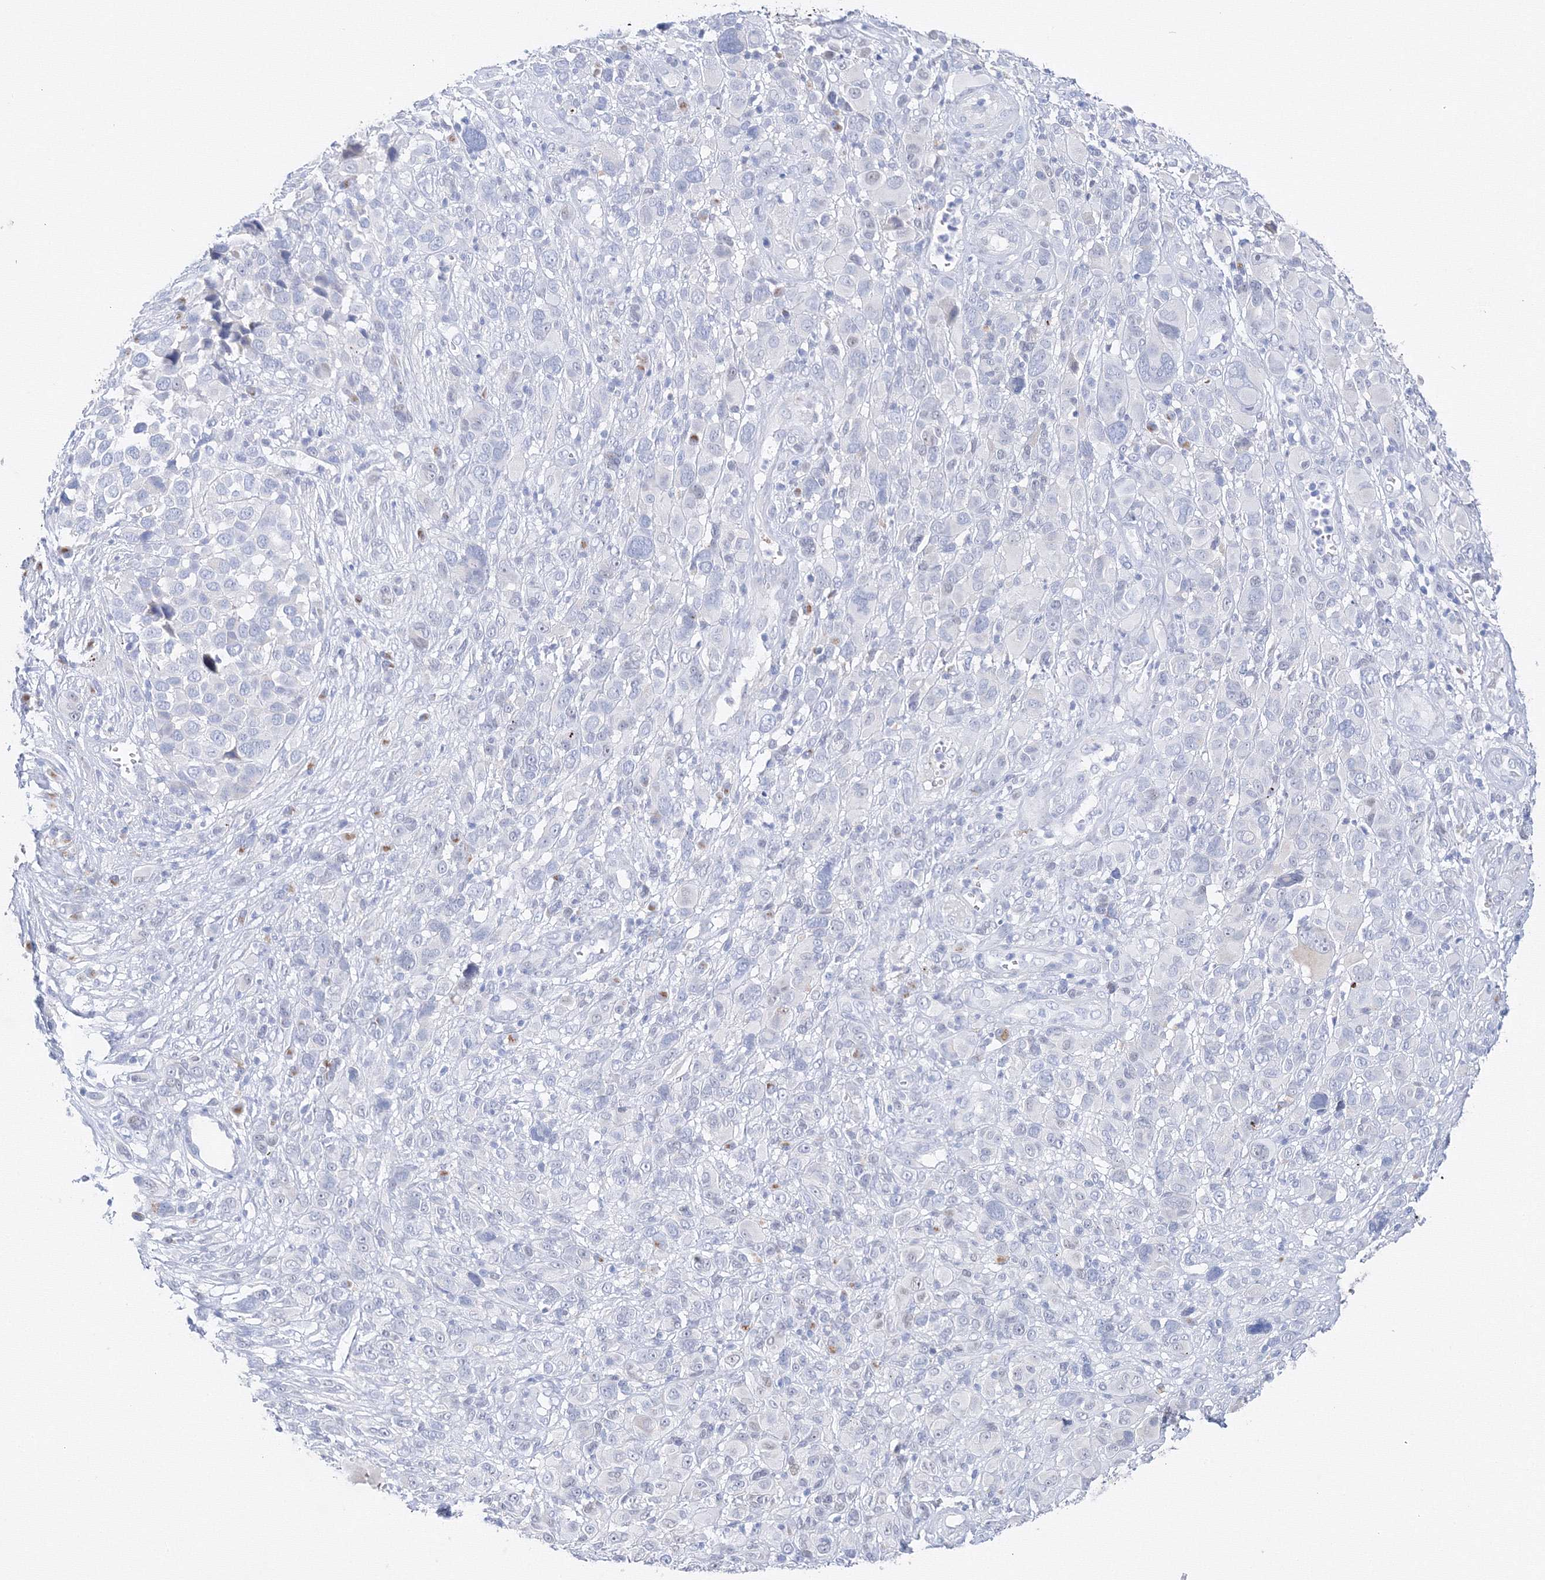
{"staining": {"intensity": "negative", "quantity": "none", "location": "none"}, "tissue": "melanoma", "cell_type": "Tumor cells", "image_type": "cancer", "snomed": [{"axis": "morphology", "description": "Malignant melanoma, NOS"}, {"axis": "topography", "description": "Skin of trunk"}], "caption": "Tumor cells are negative for brown protein staining in malignant melanoma.", "gene": "TAMM41", "patient": {"sex": "male", "age": 71}}